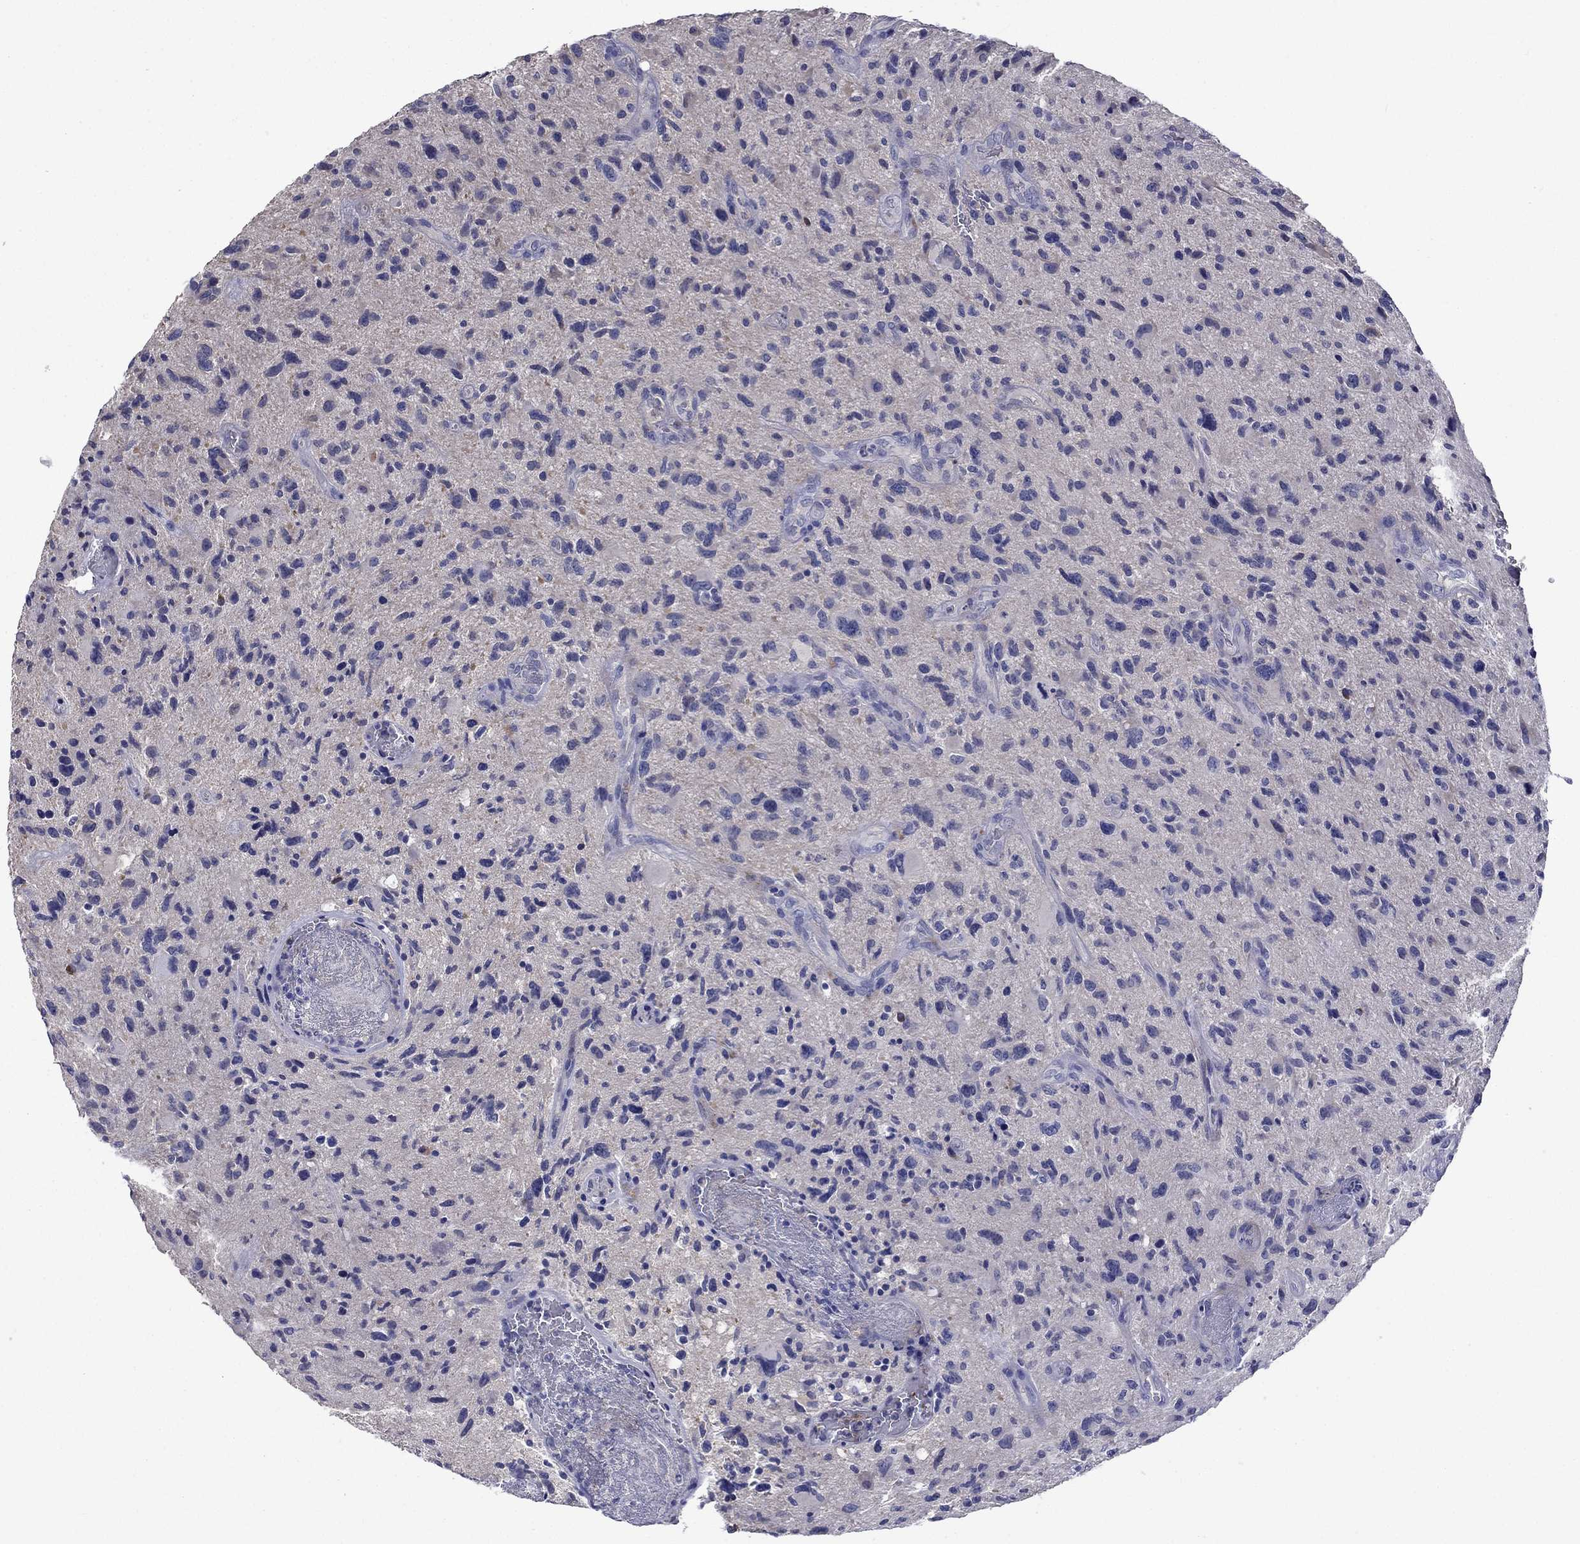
{"staining": {"intensity": "negative", "quantity": "none", "location": "none"}, "tissue": "glioma", "cell_type": "Tumor cells", "image_type": "cancer", "snomed": [{"axis": "morphology", "description": "Glioma, malignant, NOS"}, {"axis": "morphology", "description": "Glioma, malignant, High grade"}, {"axis": "topography", "description": "Brain"}], "caption": "A histopathology image of human high-grade glioma (malignant) is negative for staining in tumor cells.", "gene": "CNDP1", "patient": {"sex": "female", "age": 71}}